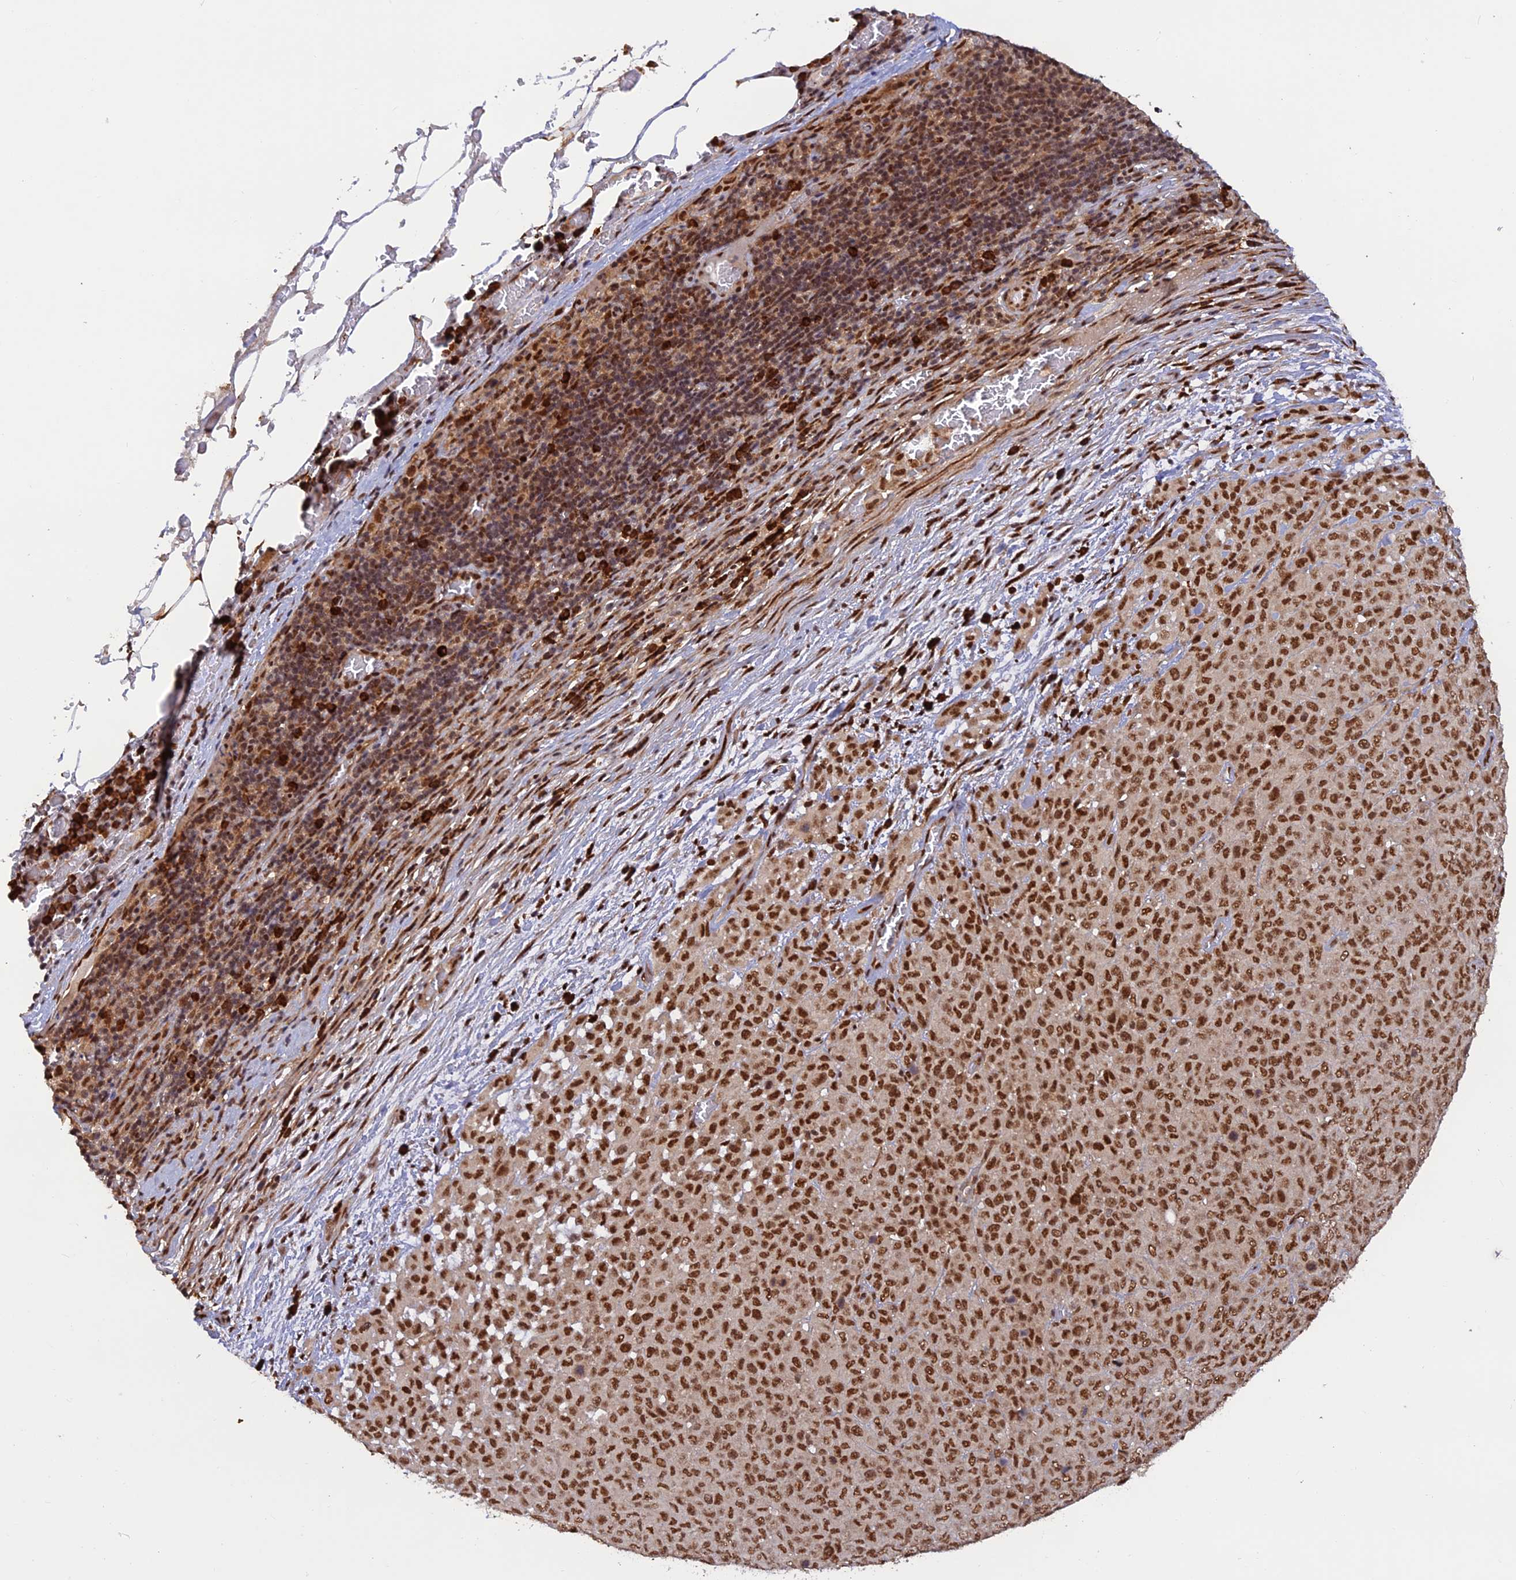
{"staining": {"intensity": "moderate", "quantity": ">75%", "location": "nuclear"}, "tissue": "melanoma", "cell_type": "Tumor cells", "image_type": "cancer", "snomed": [{"axis": "morphology", "description": "Malignant melanoma, Metastatic site"}, {"axis": "topography", "description": "Skin"}], "caption": "Human melanoma stained with a protein marker displays moderate staining in tumor cells.", "gene": "ZNF565", "patient": {"sex": "female", "age": 81}}